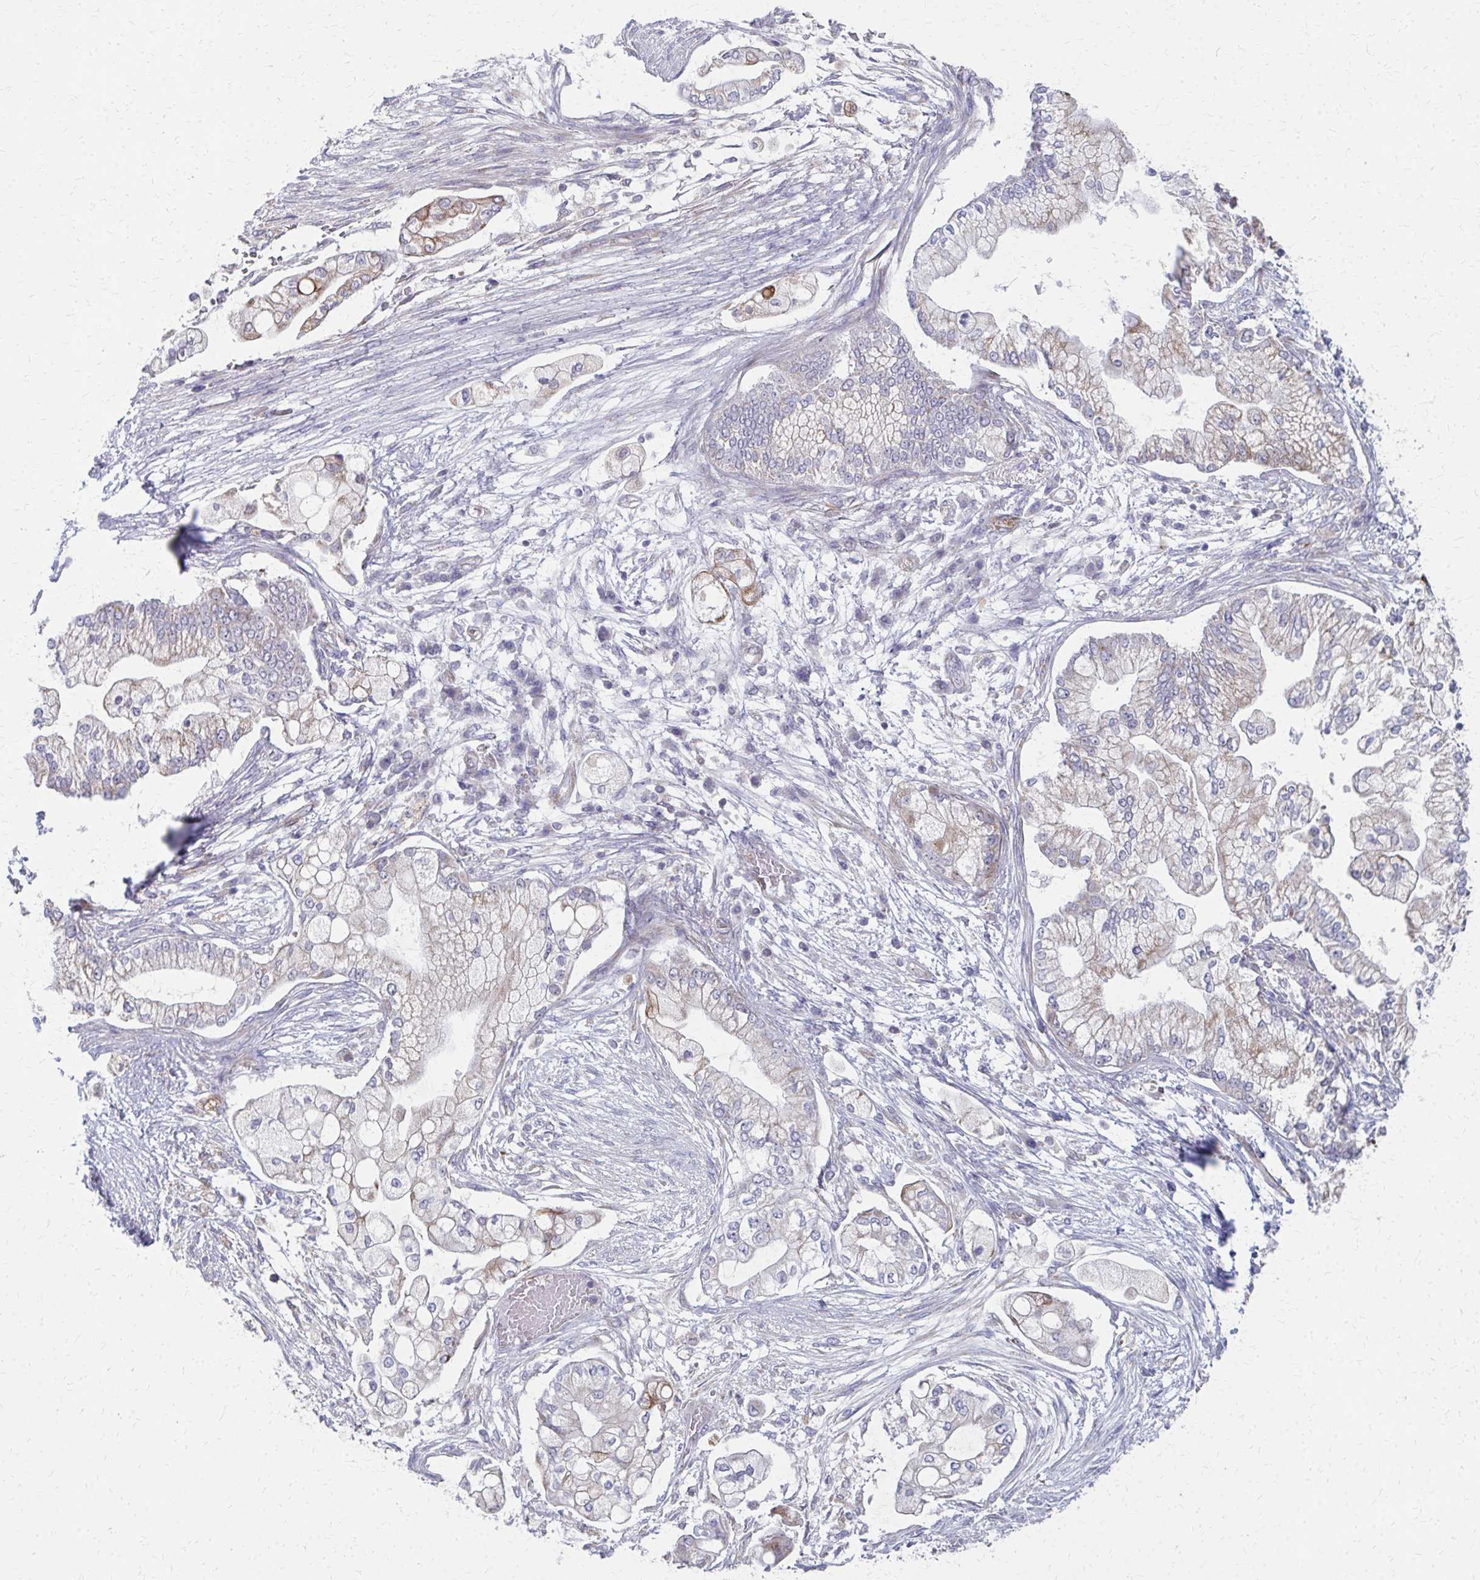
{"staining": {"intensity": "moderate", "quantity": "<25%", "location": "cytoplasmic/membranous"}, "tissue": "pancreatic cancer", "cell_type": "Tumor cells", "image_type": "cancer", "snomed": [{"axis": "morphology", "description": "Adenocarcinoma, NOS"}, {"axis": "topography", "description": "Pancreas"}], "caption": "Adenocarcinoma (pancreatic) stained with a brown dye demonstrates moderate cytoplasmic/membranous positive staining in approximately <25% of tumor cells.", "gene": "FAHD1", "patient": {"sex": "female", "age": 69}}